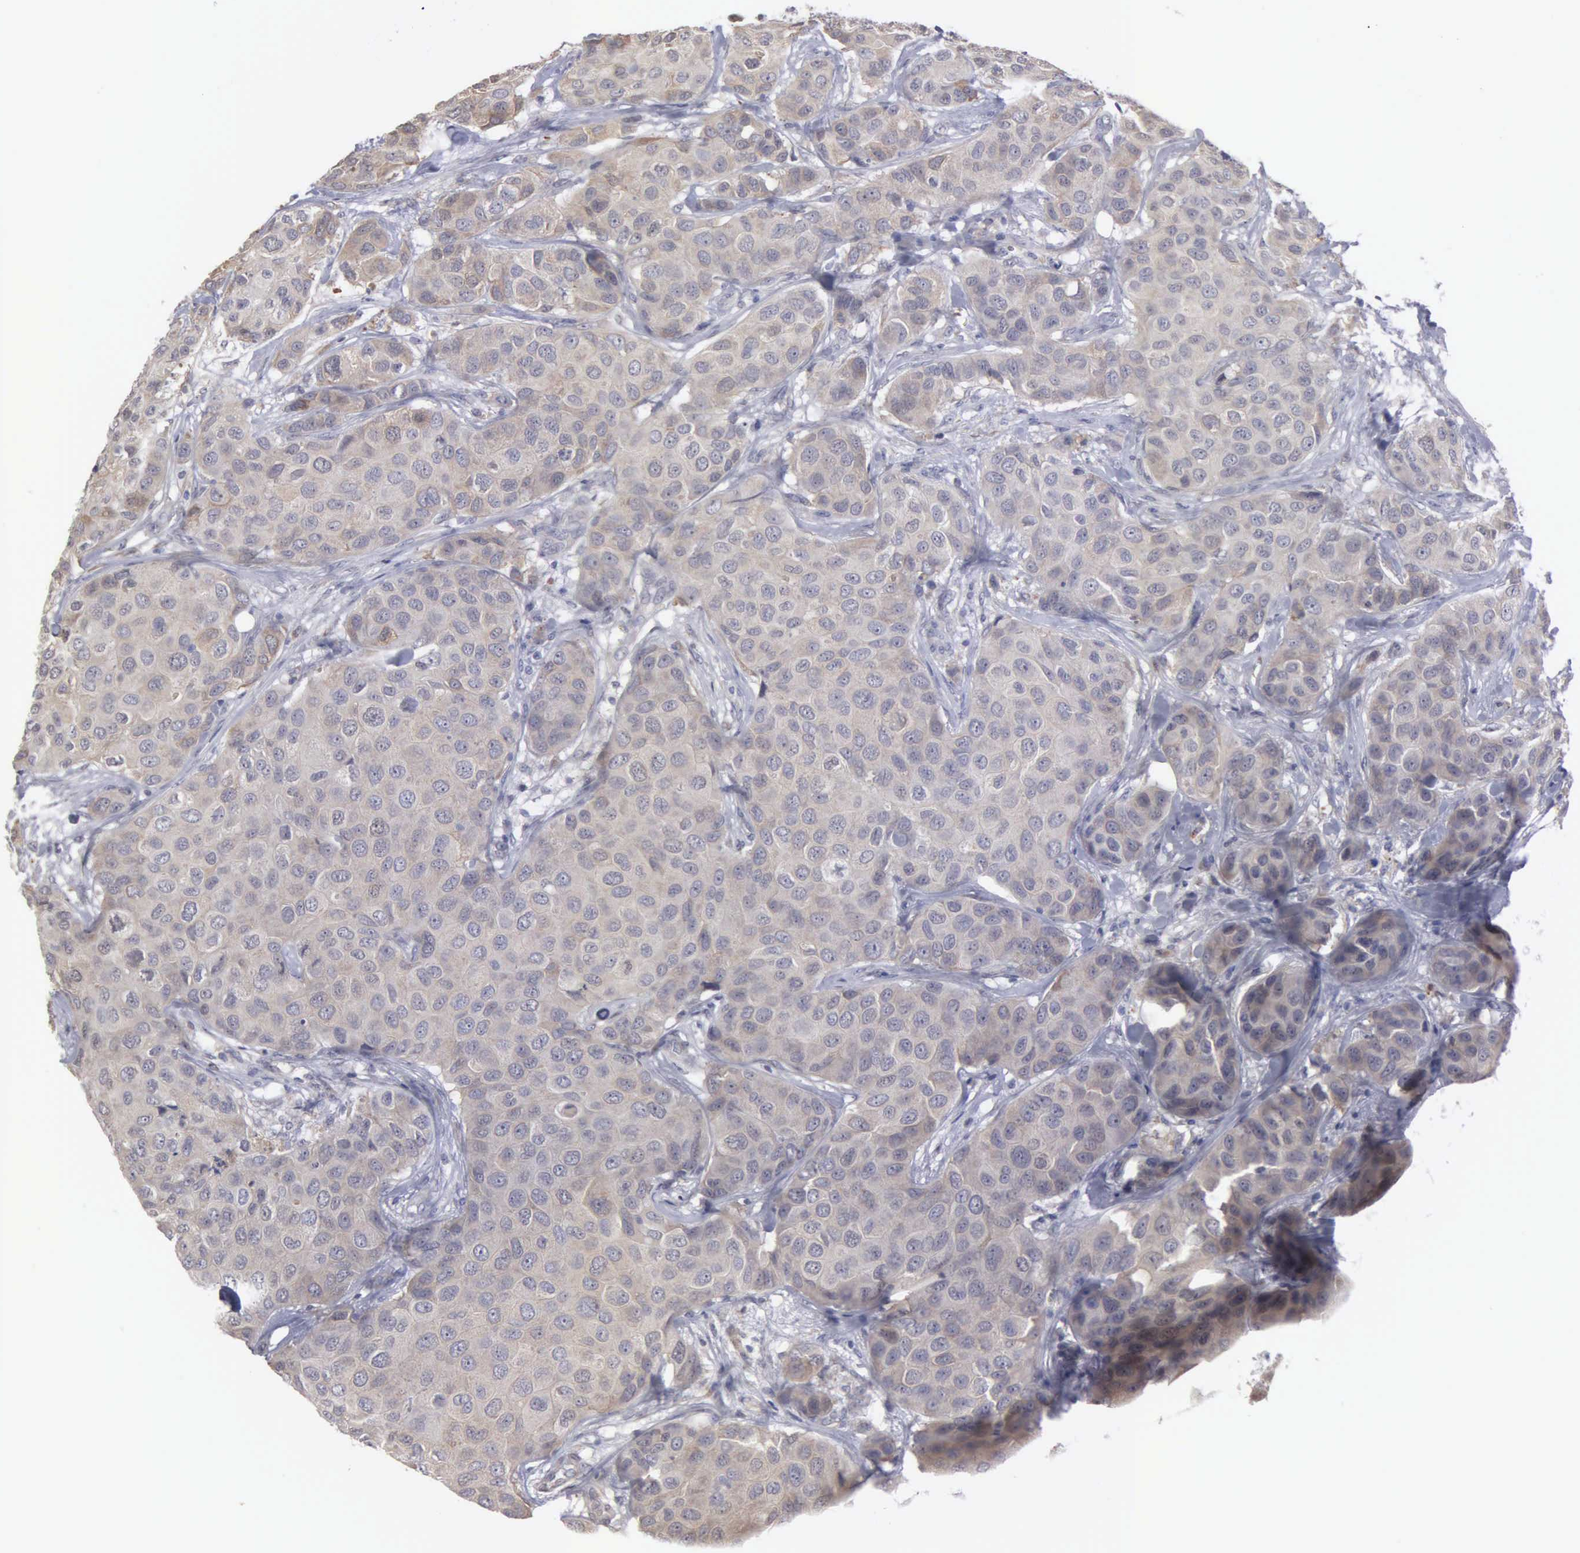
{"staining": {"intensity": "weak", "quantity": "25%-75%", "location": "cytoplasmic/membranous"}, "tissue": "breast cancer", "cell_type": "Tumor cells", "image_type": "cancer", "snomed": [{"axis": "morphology", "description": "Duct carcinoma"}, {"axis": "topography", "description": "Breast"}], "caption": "This is a histology image of immunohistochemistry (IHC) staining of breast cancer, which shows weak expression in the cytoplasmic/membranous of tumor cells.", "gene": "LIN52", "patient": {"sex": "female", "age": 68}}